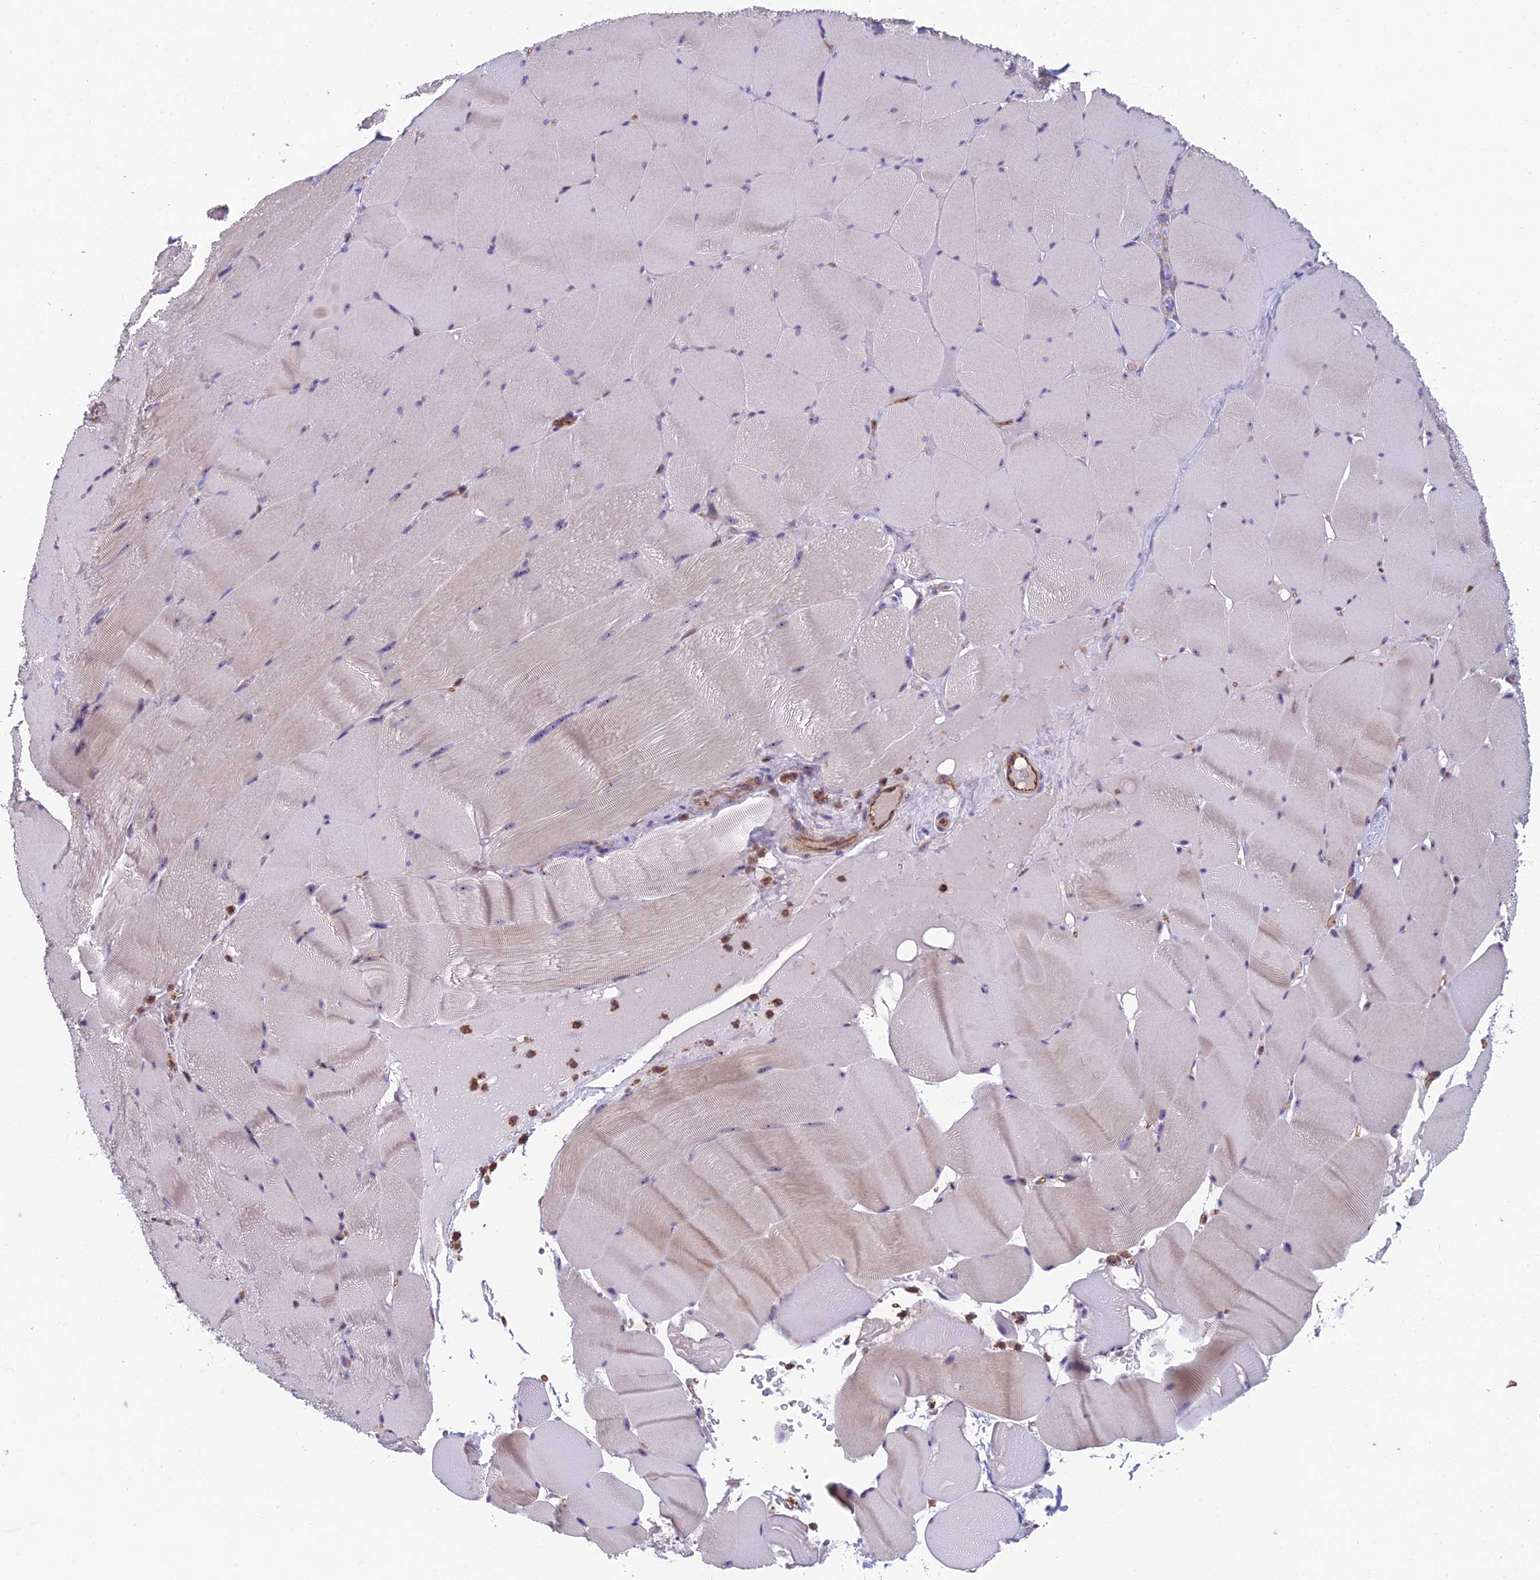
{"staining": {"intensity": "weak", "quantity": "25%-75%", "location": "cytoplasmic/membranous"}, "tissue": "skeletal muscle", "cell_type": "Myocytes", "image_type": "normal", "snomed": [{"axis": "morphology", "description": "Normal tissue, NOS"}, {"axis": "topography", "description": "Skeletal muscle"}], "caption": "Skeletal muscle stained with immunohistochemistry (IHC) exhibits weak cytoplasmic/membranous expression in approximately 25%-75% of myocytes.", "gene": "NOC2L", "patient": {"sex": "male", "age": 62}}